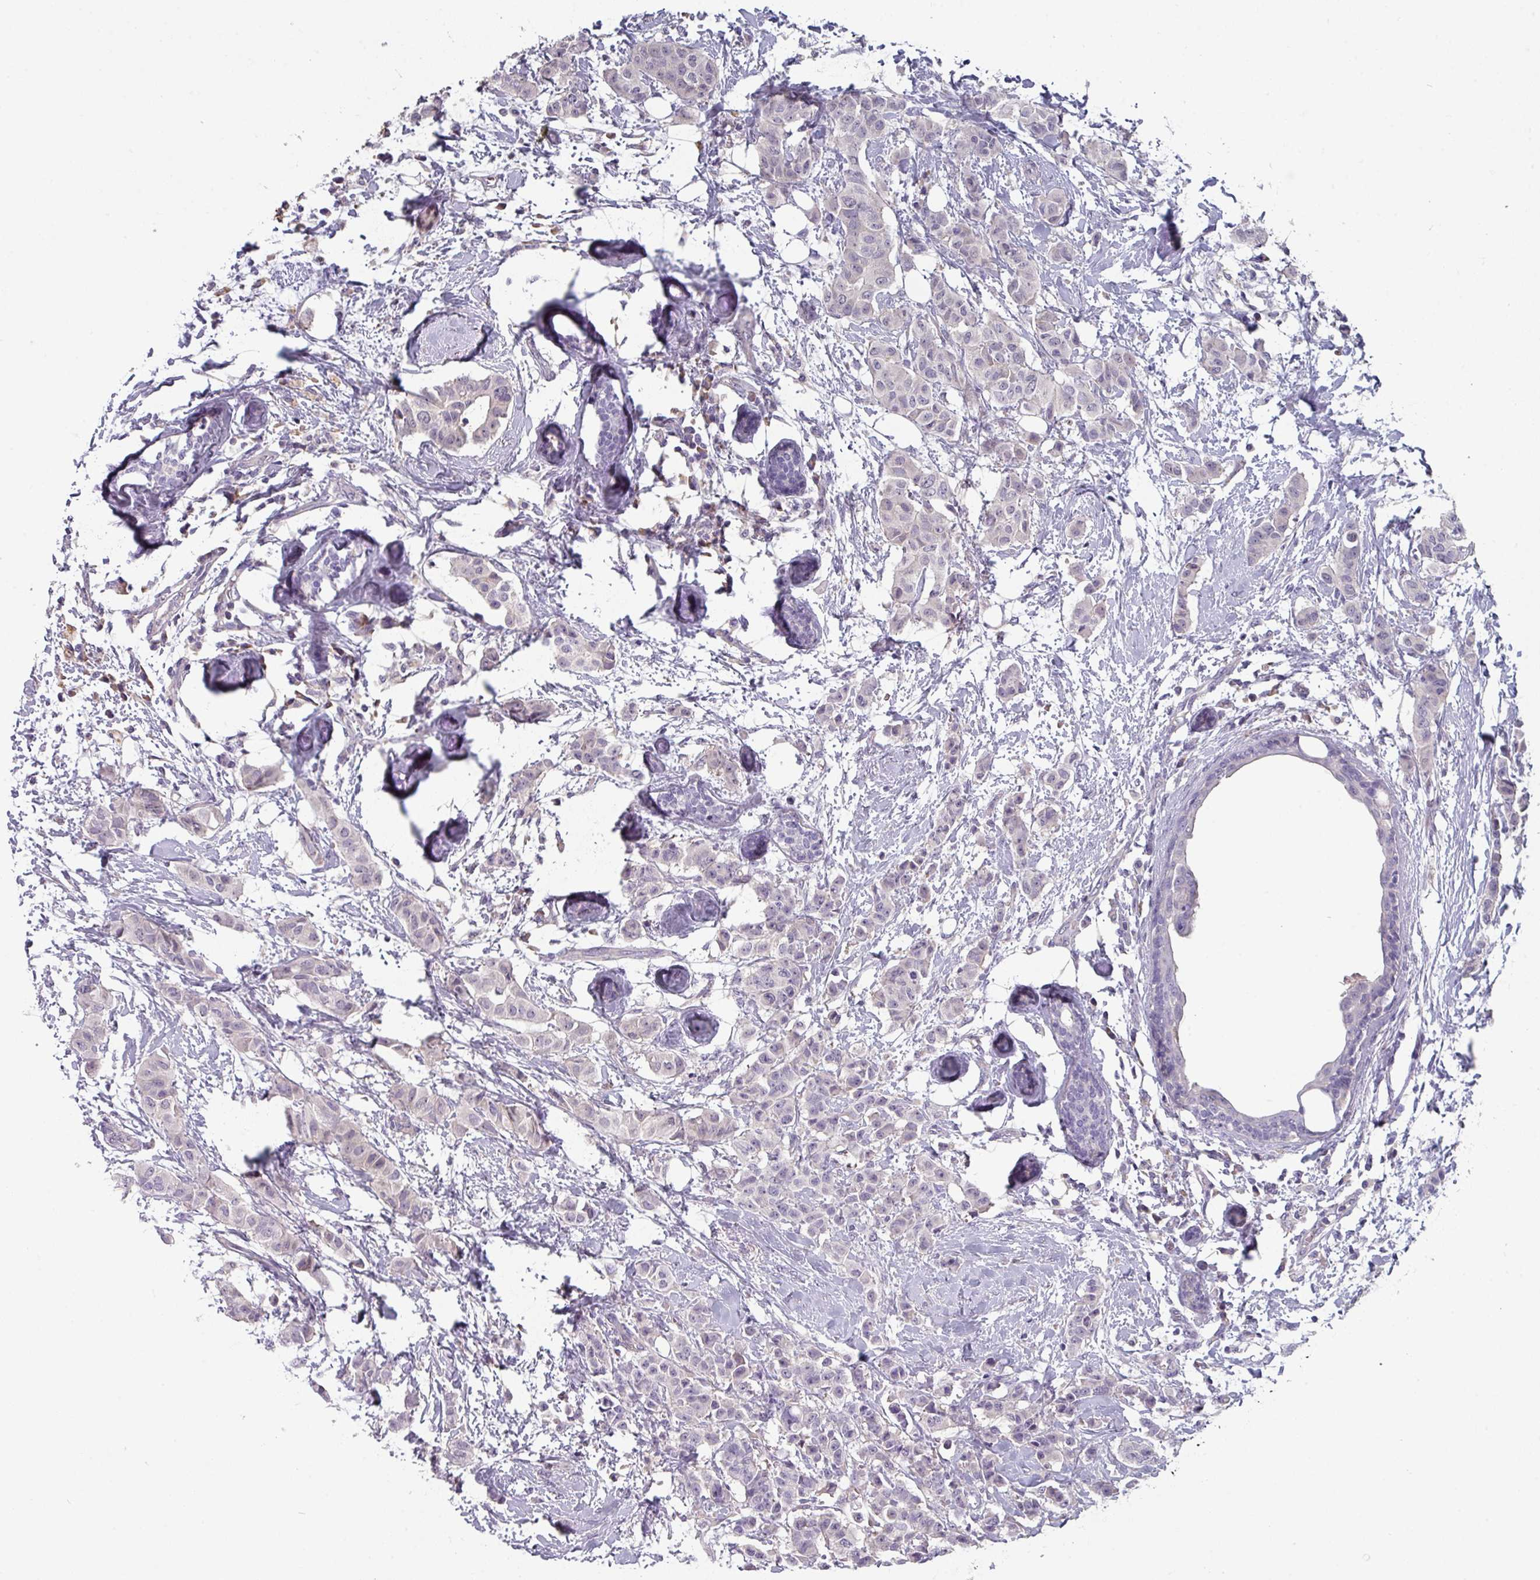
{"staining": {"intensity": "negative", "quantity": "none", "location": "none"}, "tissue": "breast cancer", "cell_type": "Tumor cells", "image_type": "cancer", "snomed": [{"axis": "morphology", "description": "Duct carcinoma"}, {"axis": "topography", "description": "Breast"}], "caption": "Immunohistochemistry of human infiltrating ductal carcinoma (breast) exhibits no expression in tumor cells. (DAB (3,3'-diaminobenzidine) immunohistochemistry (IHC) visualized using brightfield microscopy, high magnification).", "gene": "PRAMEF8", "patient": {"sex": "female", "age": 40}}